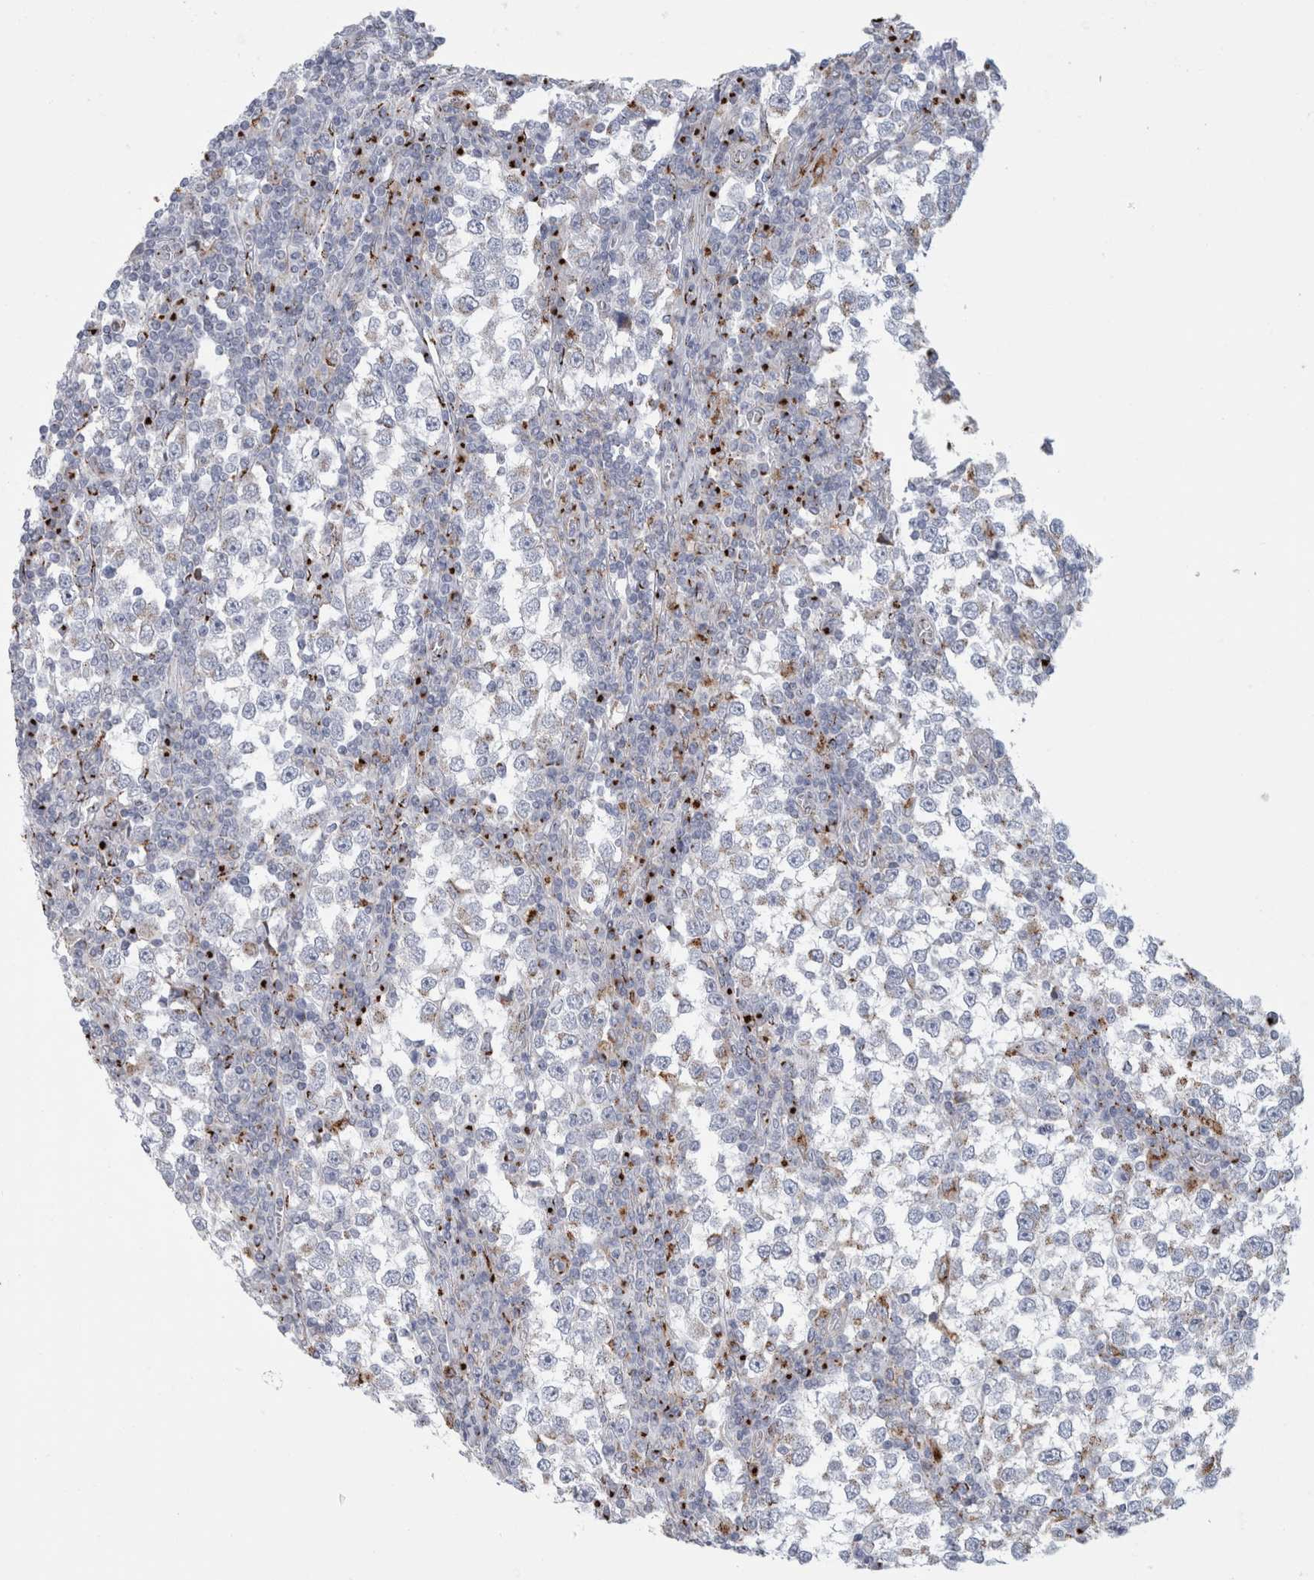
{"staining": {"intensity": "negative", "quantity": "none", "location": "none"}, "tissue": "testis cancer", "cell_type": "Tumor cells", "image_type": "cancer", "snomed": [{"axis": "morphology", "description": "Seminoma, NOS"}, {"axis": "topography", "description": "Testis"}], "caption": "Histopathology image shows no protein positivity in tumor cells of testis cancer tissue.", "gene": "MCFD2", "patient": {"sex": "male", "age": 65}}